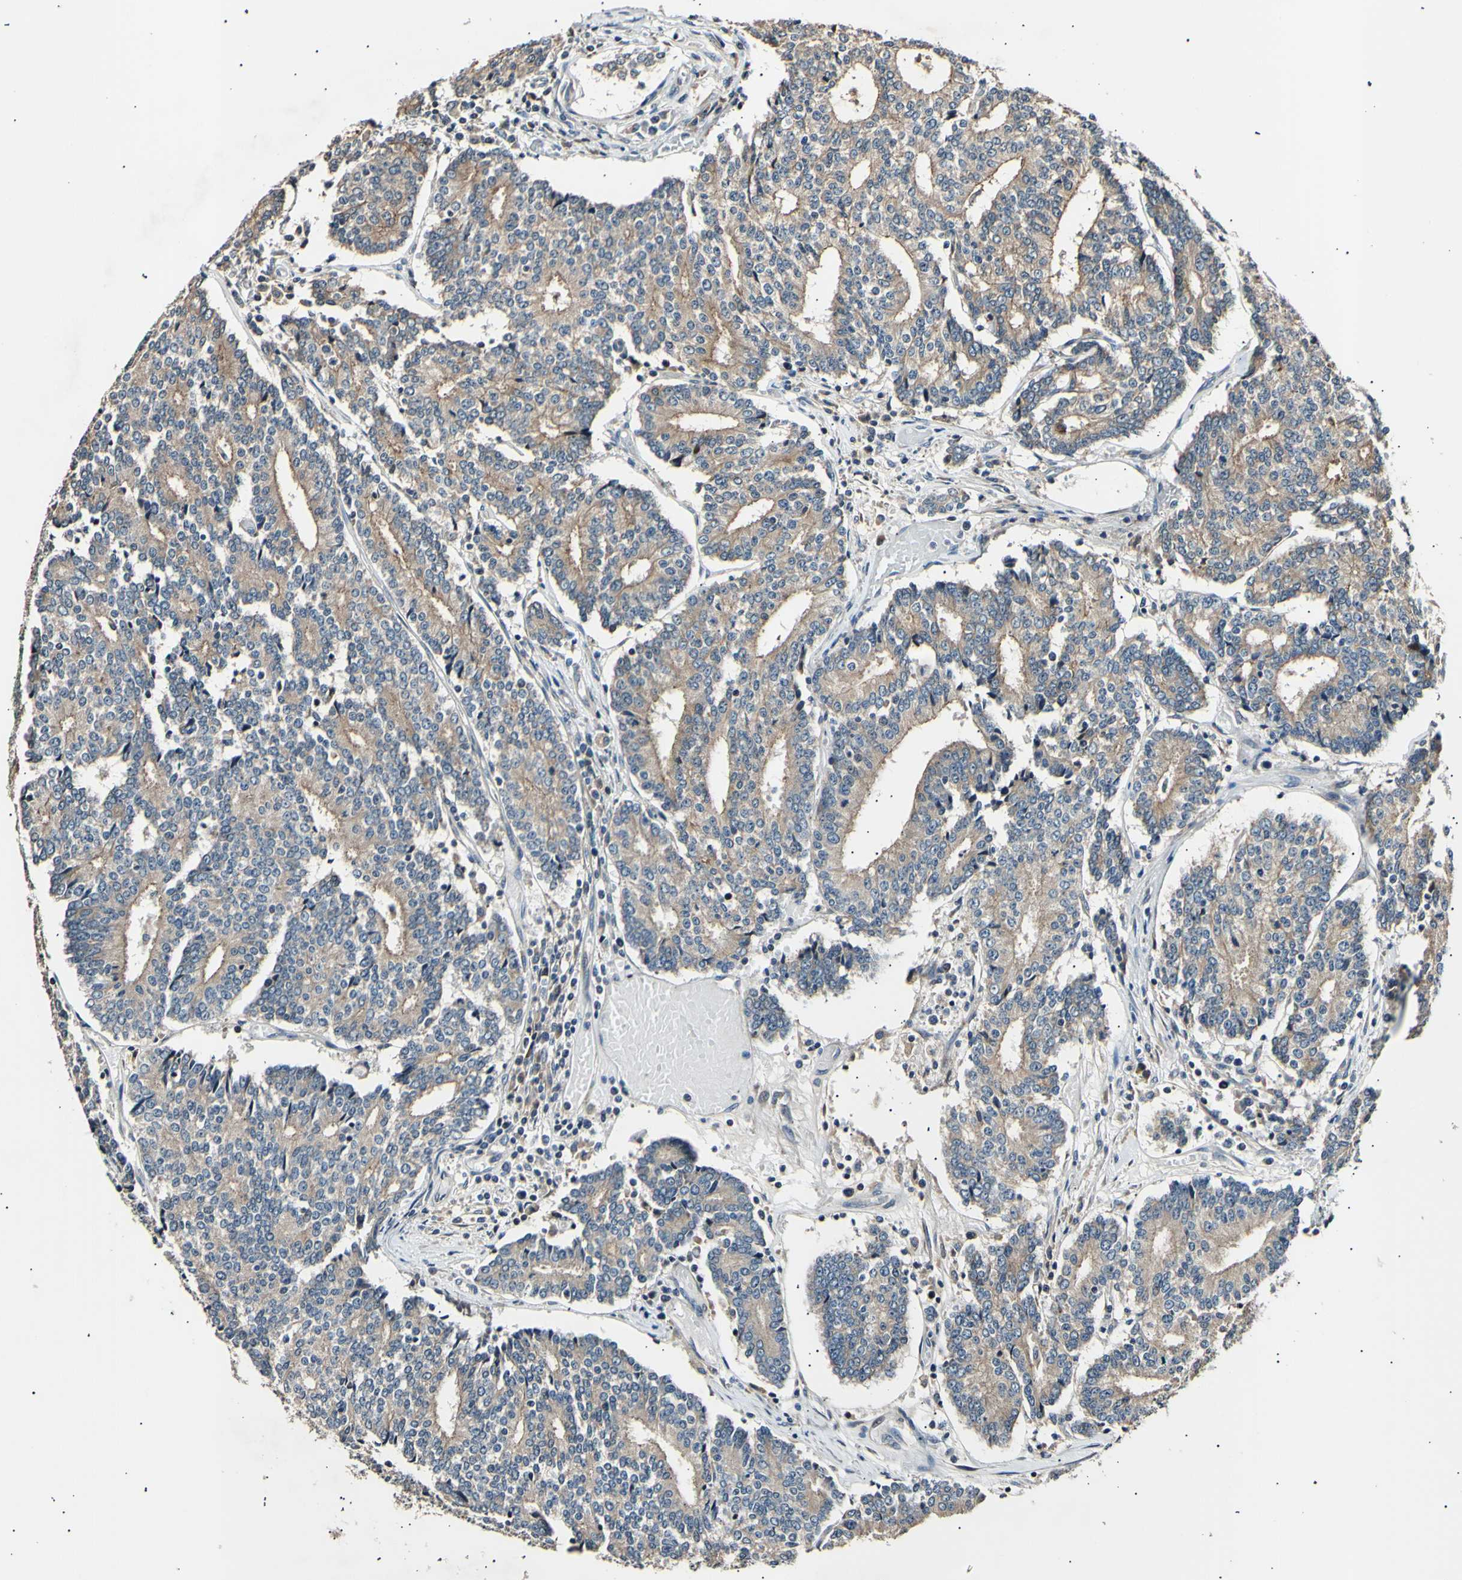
{"staining": {"intensity": "moderate", "quantity": ">75%", "location": "cytoplasmic/membranous"}, "tissue": "prostate cancer", "cell_type": "Tumor cells", "image_type": "cancer", "snomed": [{"axis": "morphology", "description": "Normal tissue, NOS"}, {"axis": "morphology", "description": "Adenocarcinoma, High grade"}, {"axis": "topography", "description": "Prostate"}, {"axis": "topography", "description": "Seminal veicle"}], "caption": "An immunohistochemistry micrograph of tumor tissue is shown. Protein staining in brown labels moderate cytoplasmic/membranous positivity in prostate cancer within tumor cells. (DAB (3,3'-diaminobenzidine) IHC with brightfield microscopy, high magnification).", "gene": "ITGA6", "patient": {"sex": "male", "age": 55}}